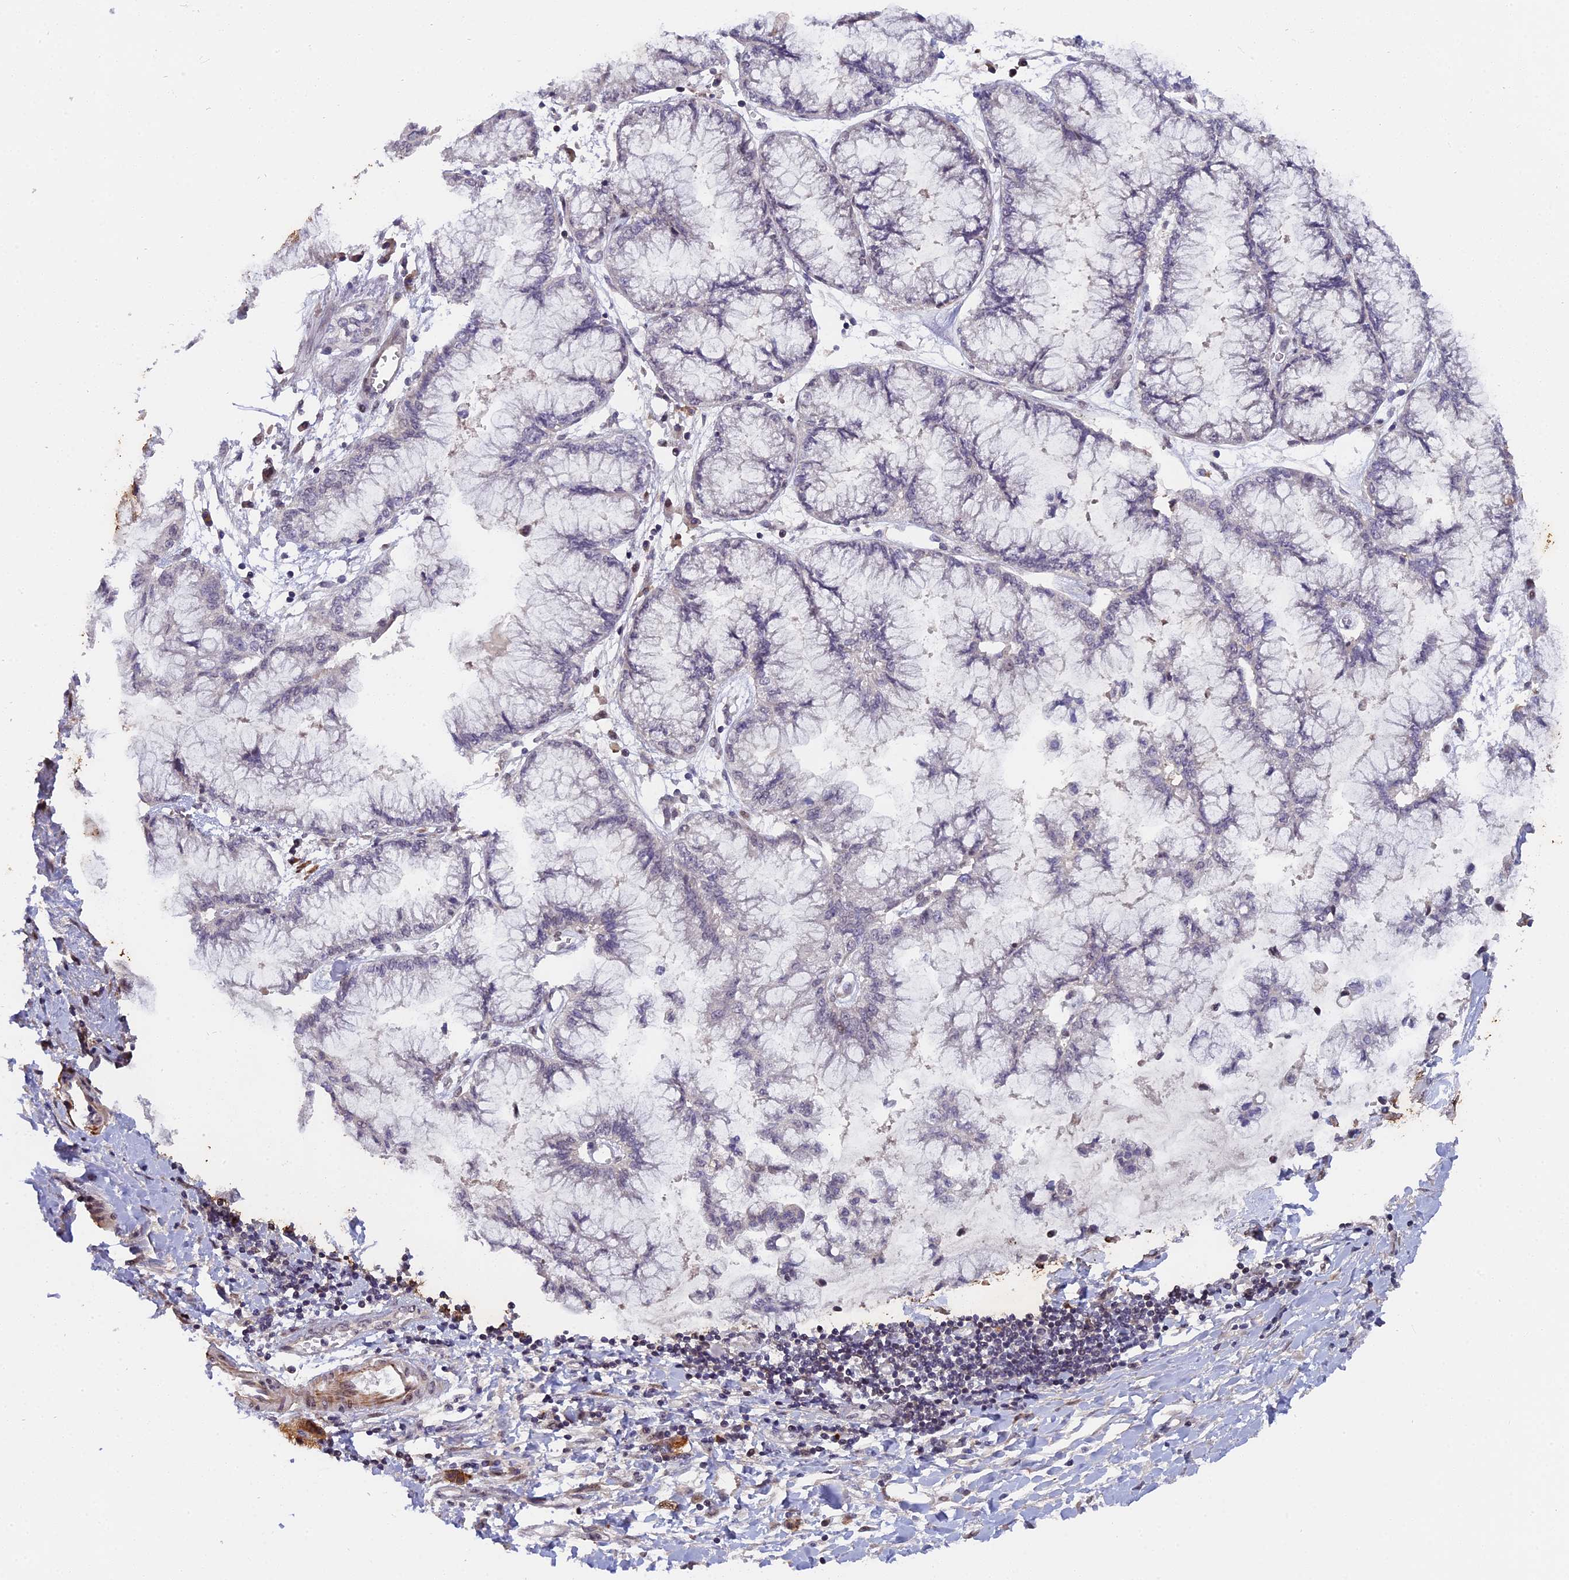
{"staining": {"intensity": "negative", "quantity": "none", "location": "none"}, "tissue": "pancreatic cancer", "cell_type": "Tumor cells", "image_type": "cancer", "snomed": [{"axis": "morphology", "description": "Adenocarcinoma, NOS"}, {"axis": "topography", "description": "Pancreas"}], "caption": "IHC photomicrograph of neoplastic tissue: human pancreatic cancer (adenocarcinoma) stained with DAB displays no significant protein expression in tumor cells.", "gene": "PYGO1", "patient": {"sex": "male", "age": 73}}